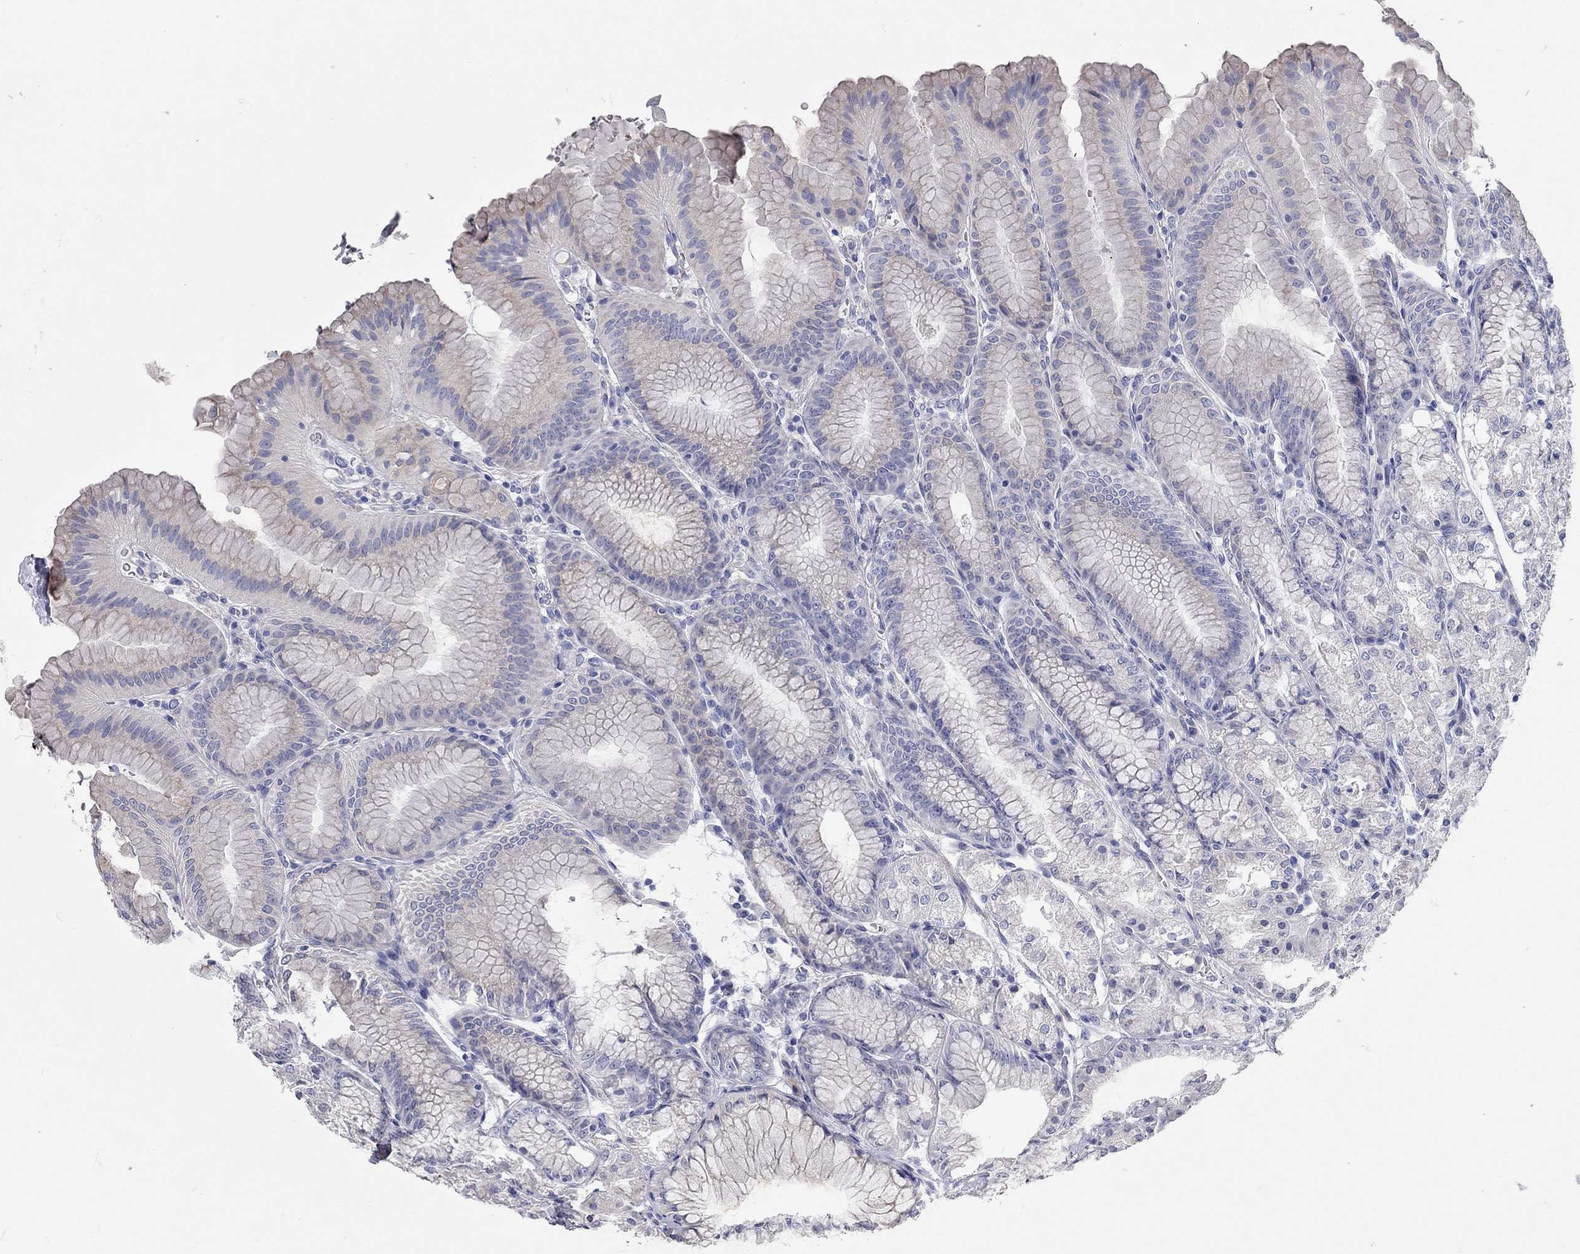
{"staining": {"intensity": "negative", "quantity": "none", "location": "none"}, "tissue": "stomach", "cell_type": "Glandular cells", "image_type": "normal", "snomed": [{"axis": "morphology", "description": "Normal tissue, NOS"}, {"axis": "topography", "description": "Stomach"}], "caption": "Glandular cells show no significant protein expression in unremarkable stomach.", "gene": "XAGE2", "patient": {"sex": "male", "age": 71}}